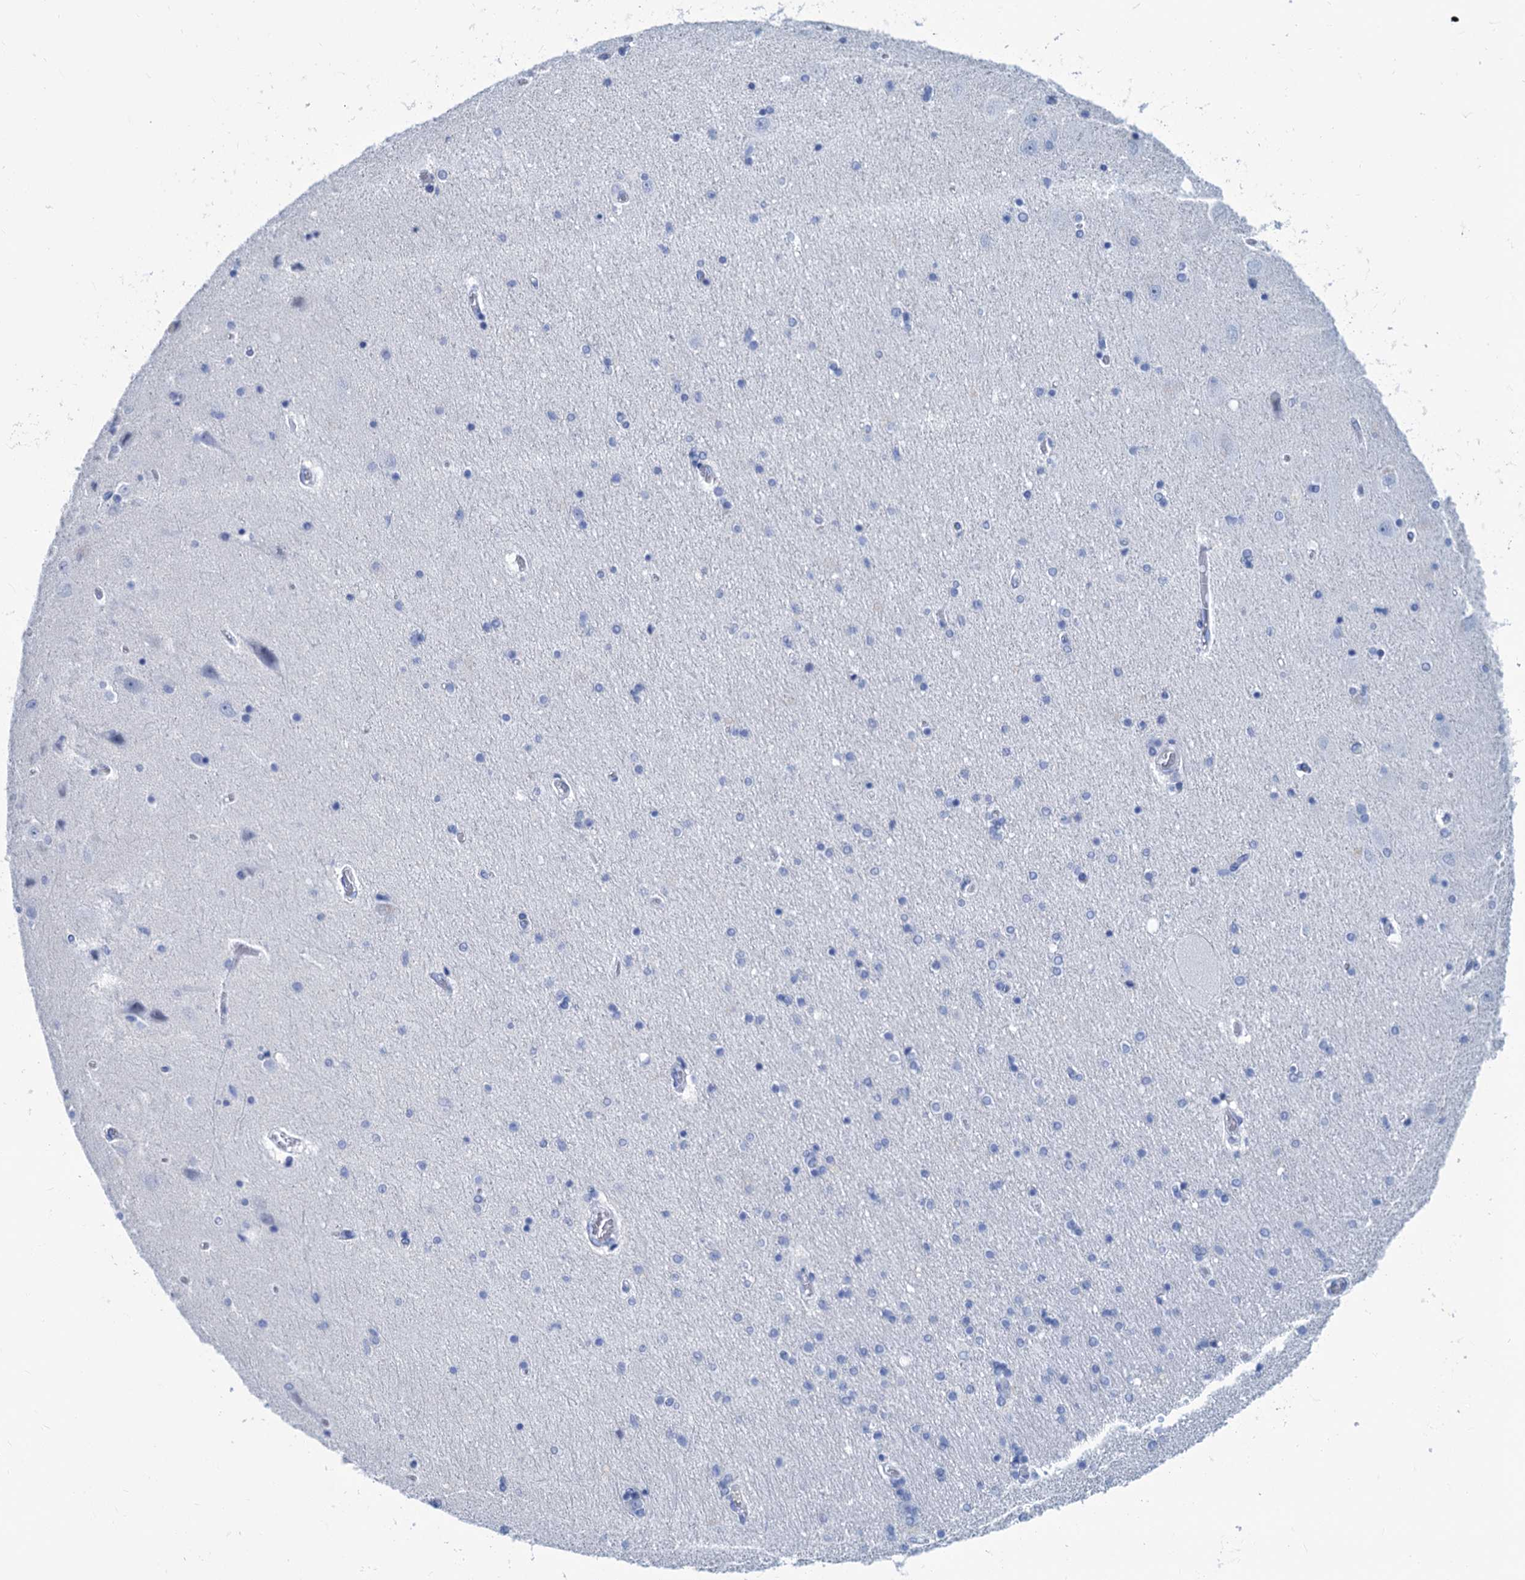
{"staining": {"intensity": "negative", "quantity": "none", "location": "none"}, "tissue": "hippocampus", "cell_type": "Glial cells", "image_type": "normal", "snomed": [{"axis": "morphology", "description": "Normal tissue, NOS"}, {"axis": "topography", "description": "Hippocampus"}], "caption": "An IHC micrograph of unremarkable hippocampus is shown. There is no staining in glial cells of hippocampus.", "gene": "CABYR", "patient": {"sex": "female", "age": 54}}